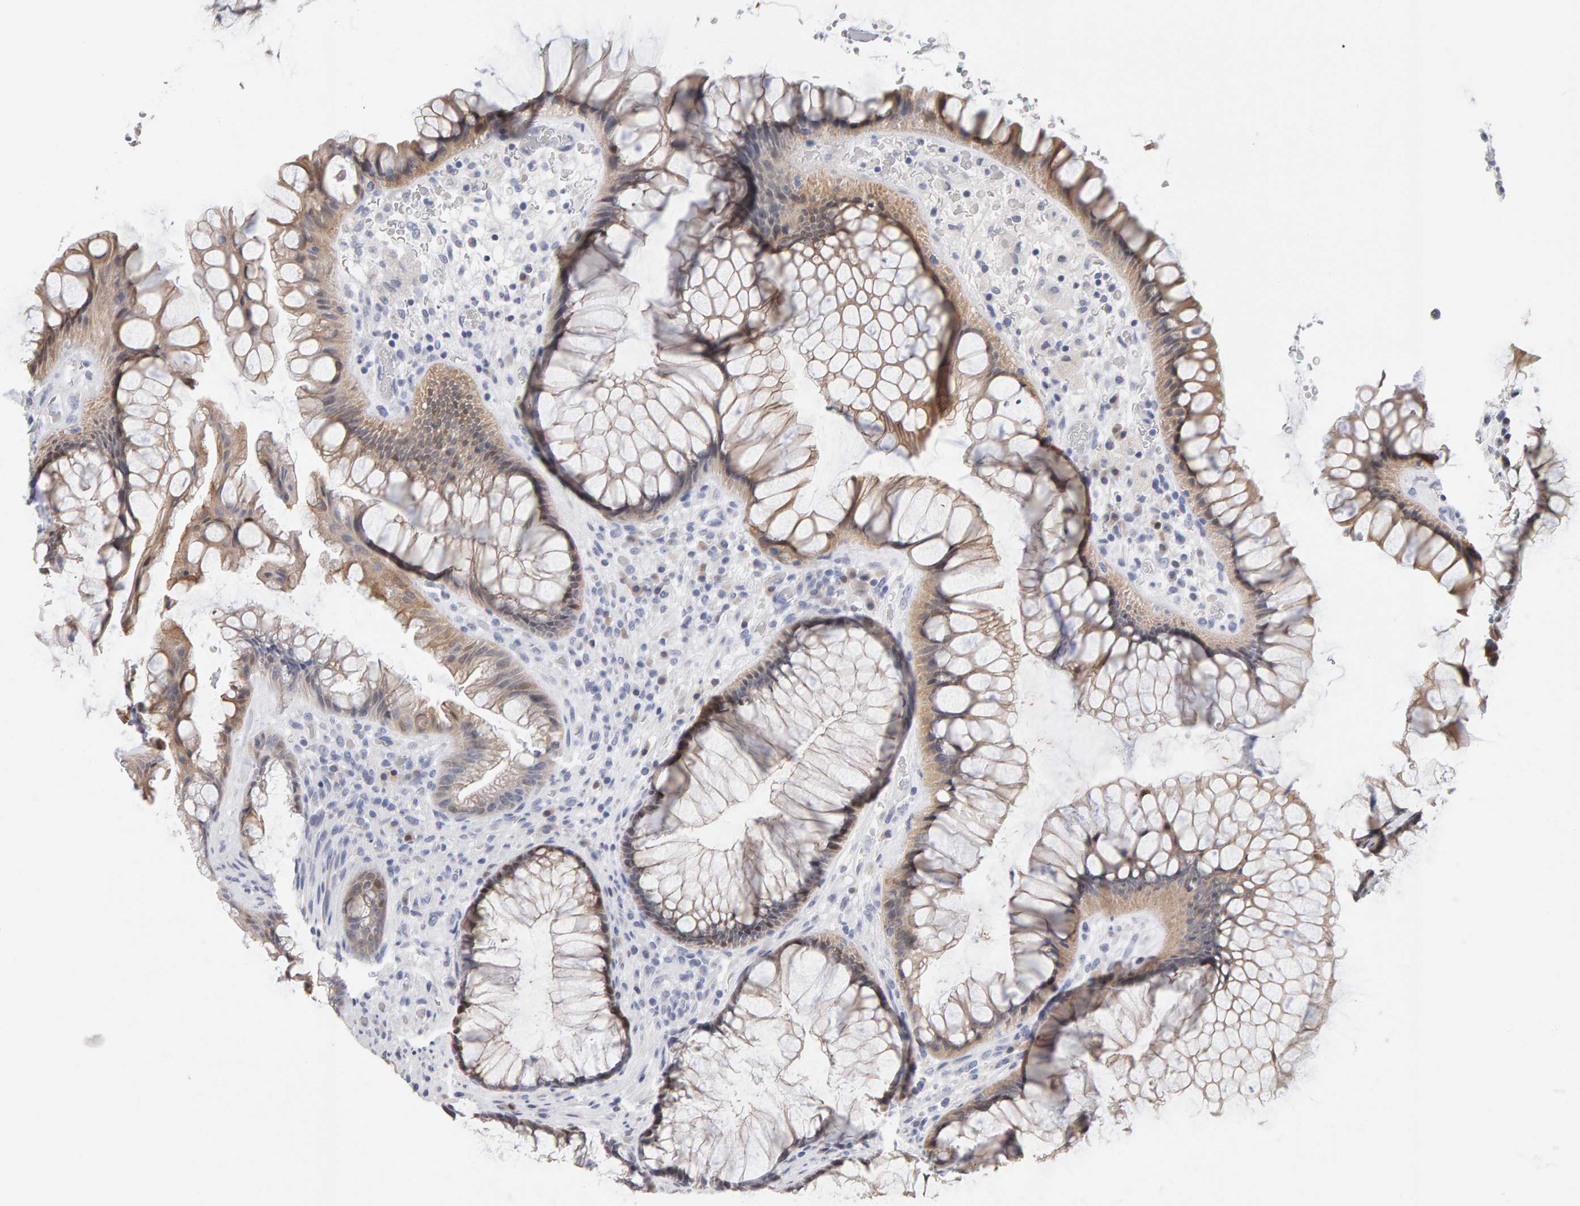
{"staining": {"intensity": "moderate", "quantity": ">75%", "location": "cytoplasmic/membranous"}, "tissue": "rectum", "cell_type": "Glandular cells", "image_type": "normal", "snomed": [{"axis": "morphology", "description": "Normal tissue, NOS"}, {"axis": "topography", "description": "Rectum"}], "caption": "This micrograph shows immunohistochemistry (IHC) staining of benign rectum, with medium moderate cytoplasmic/membranous expression in about >75% of glandular cells.", "gene": "CTH", "patient": {"sex": "male", "age": 51}}